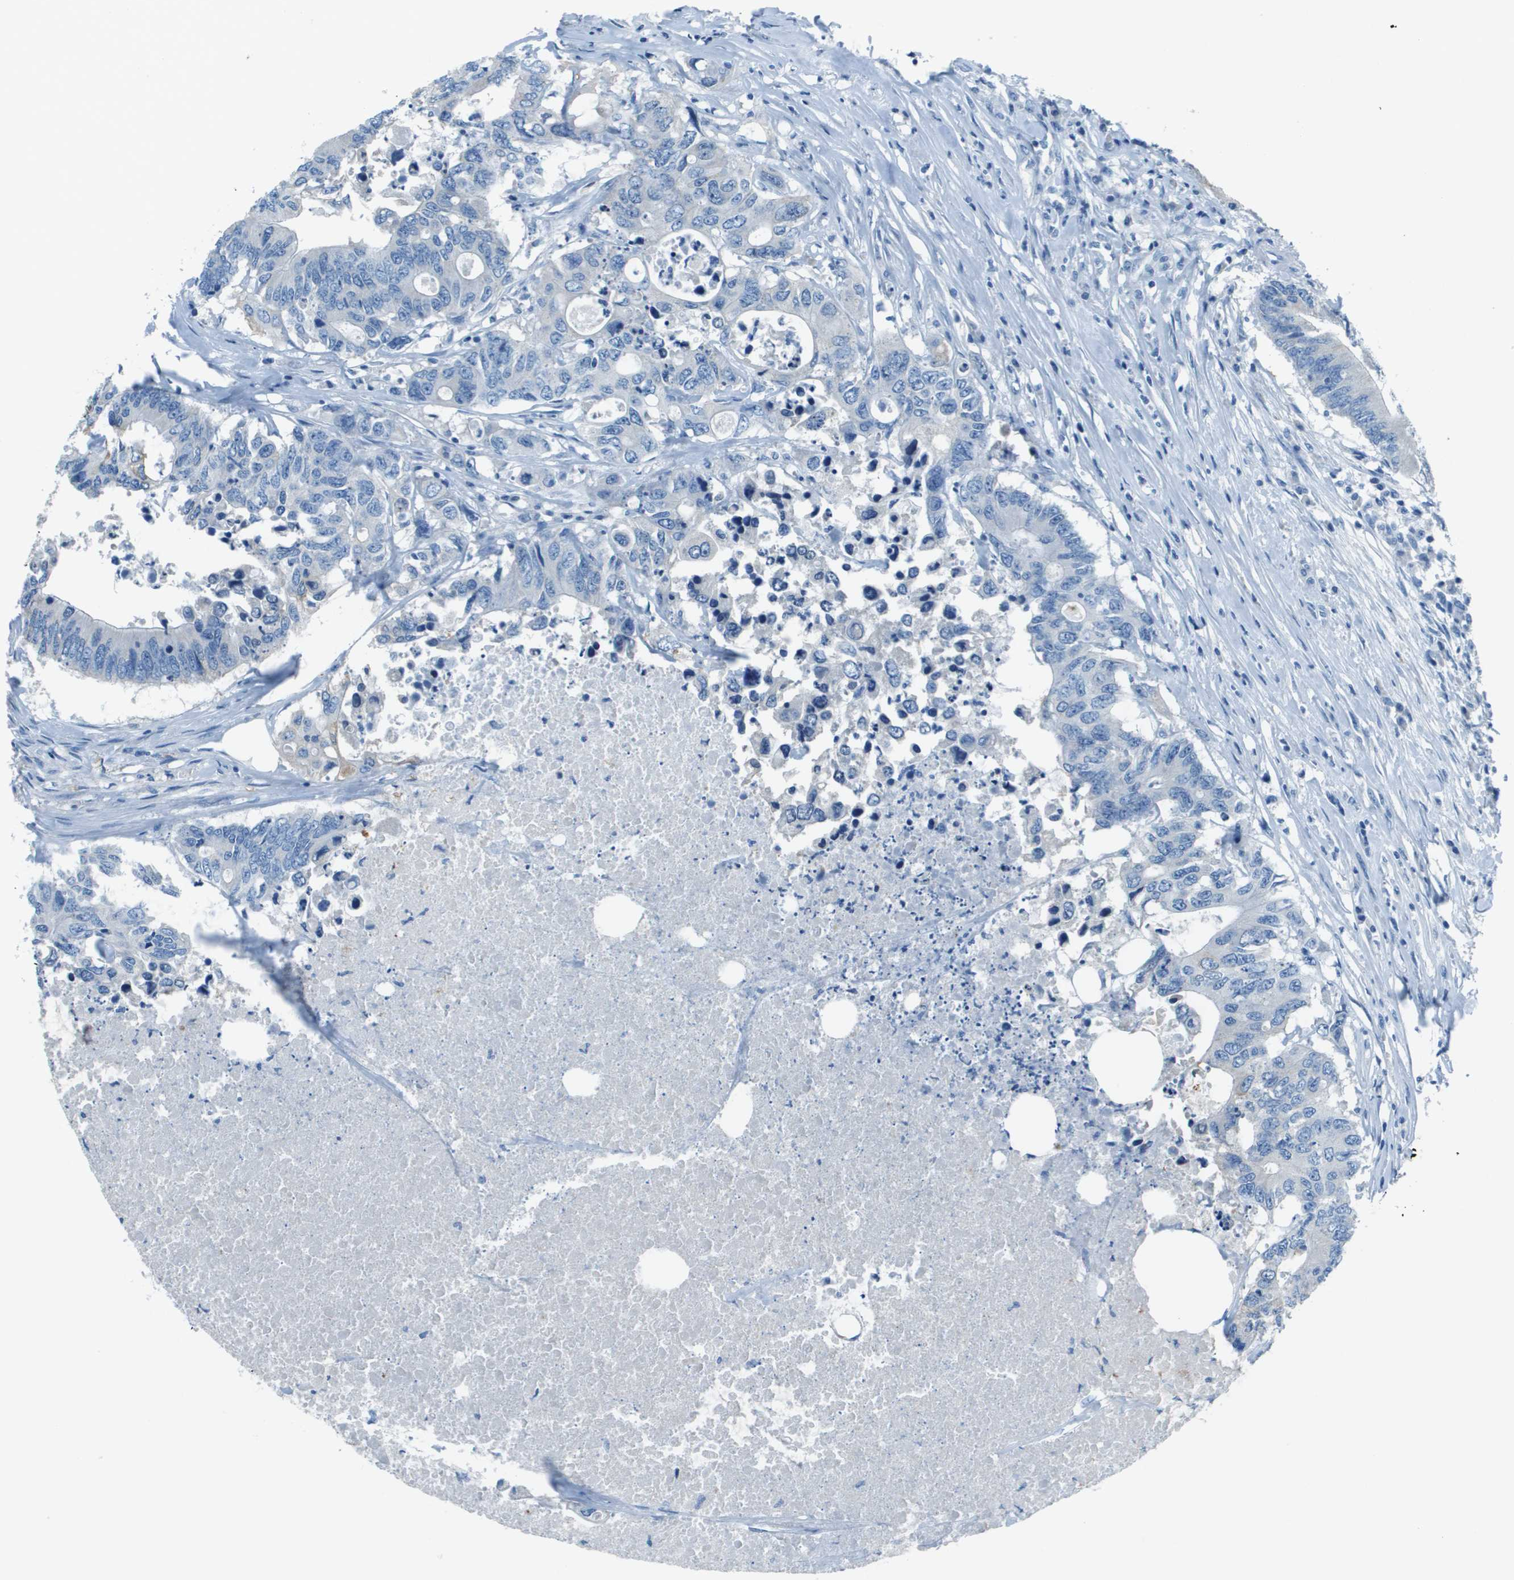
{"staining": {"intensity": "negative", "quantity": "none", "location": "none"}, "tissue": "colorectal cancer", "cell_type": "Tumor cells", "image_type": "cancer", "snomed": [{"axis": "morphology", "description": "Adenocarcinoma, NOS"}, {"axis": "topography", "description": "Colon"}], "caption": "The IHC photomicrograph has no significant staining in tumor cells of colorectal cancer tissue.", "gene": "SLC16A10", "patient": {"sex": "male", "age": 71}}